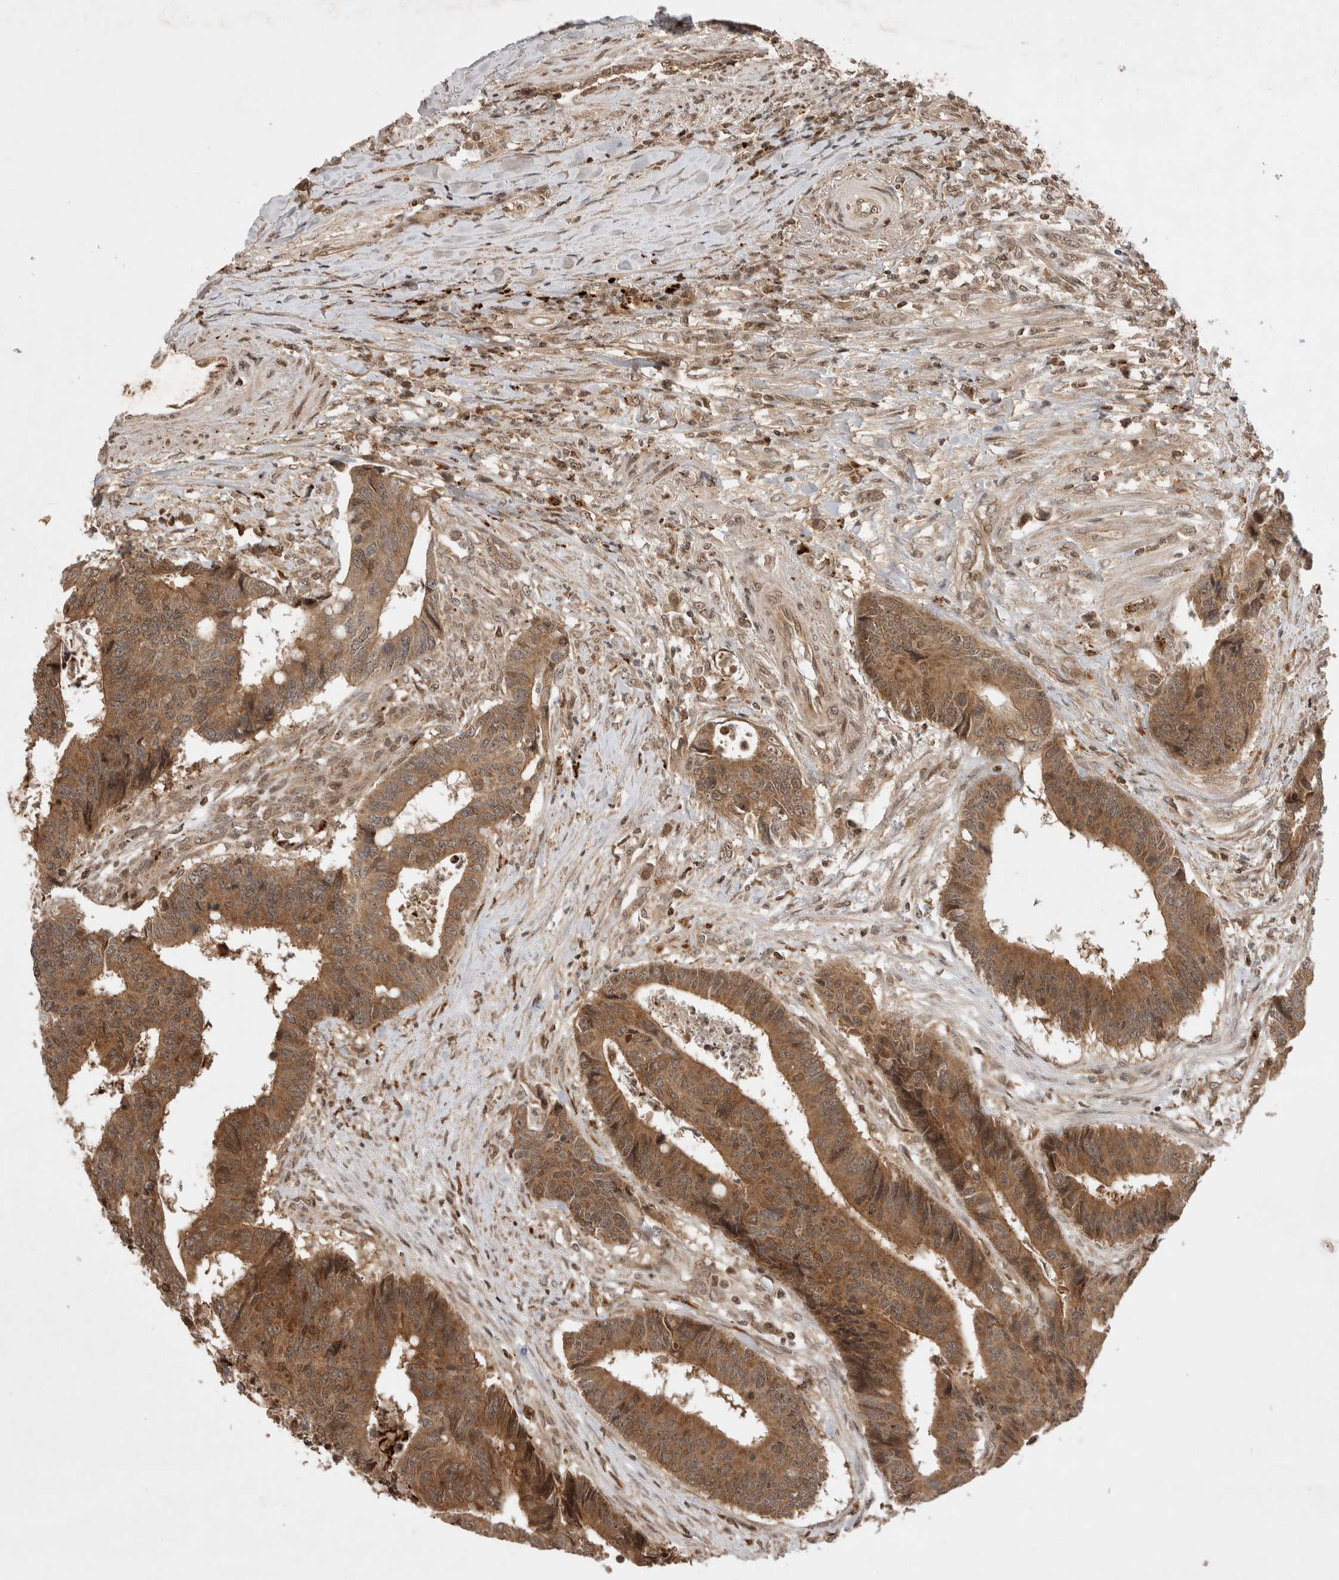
{"staining": {"intensity": "moderate", "quantity": ">75%", "location": "cytoplasmic/membranous"}, "tissue": "colorectal cancer", "cell_type": "Tumor cells", "image_type": "cancer", "snomed": [{"axis": "morphology", "description": "Adenocarcinoma, NOS"}, {"axis": "topography", "description": "Rectum"}], "caption": "A photomicrograph of adenocarcinoma (colorectal) stained for a protein shows moderate cytoplasmic/membranous brown staining in tumor cells. Using DAB (3,3'-diaminobenzidine) (brown) and hematoxylin (blue) stains, captured at high magnification using brightfield microscopy.", "gene": "FAM221A", "patient": {"sex": "male", "age": 84}}